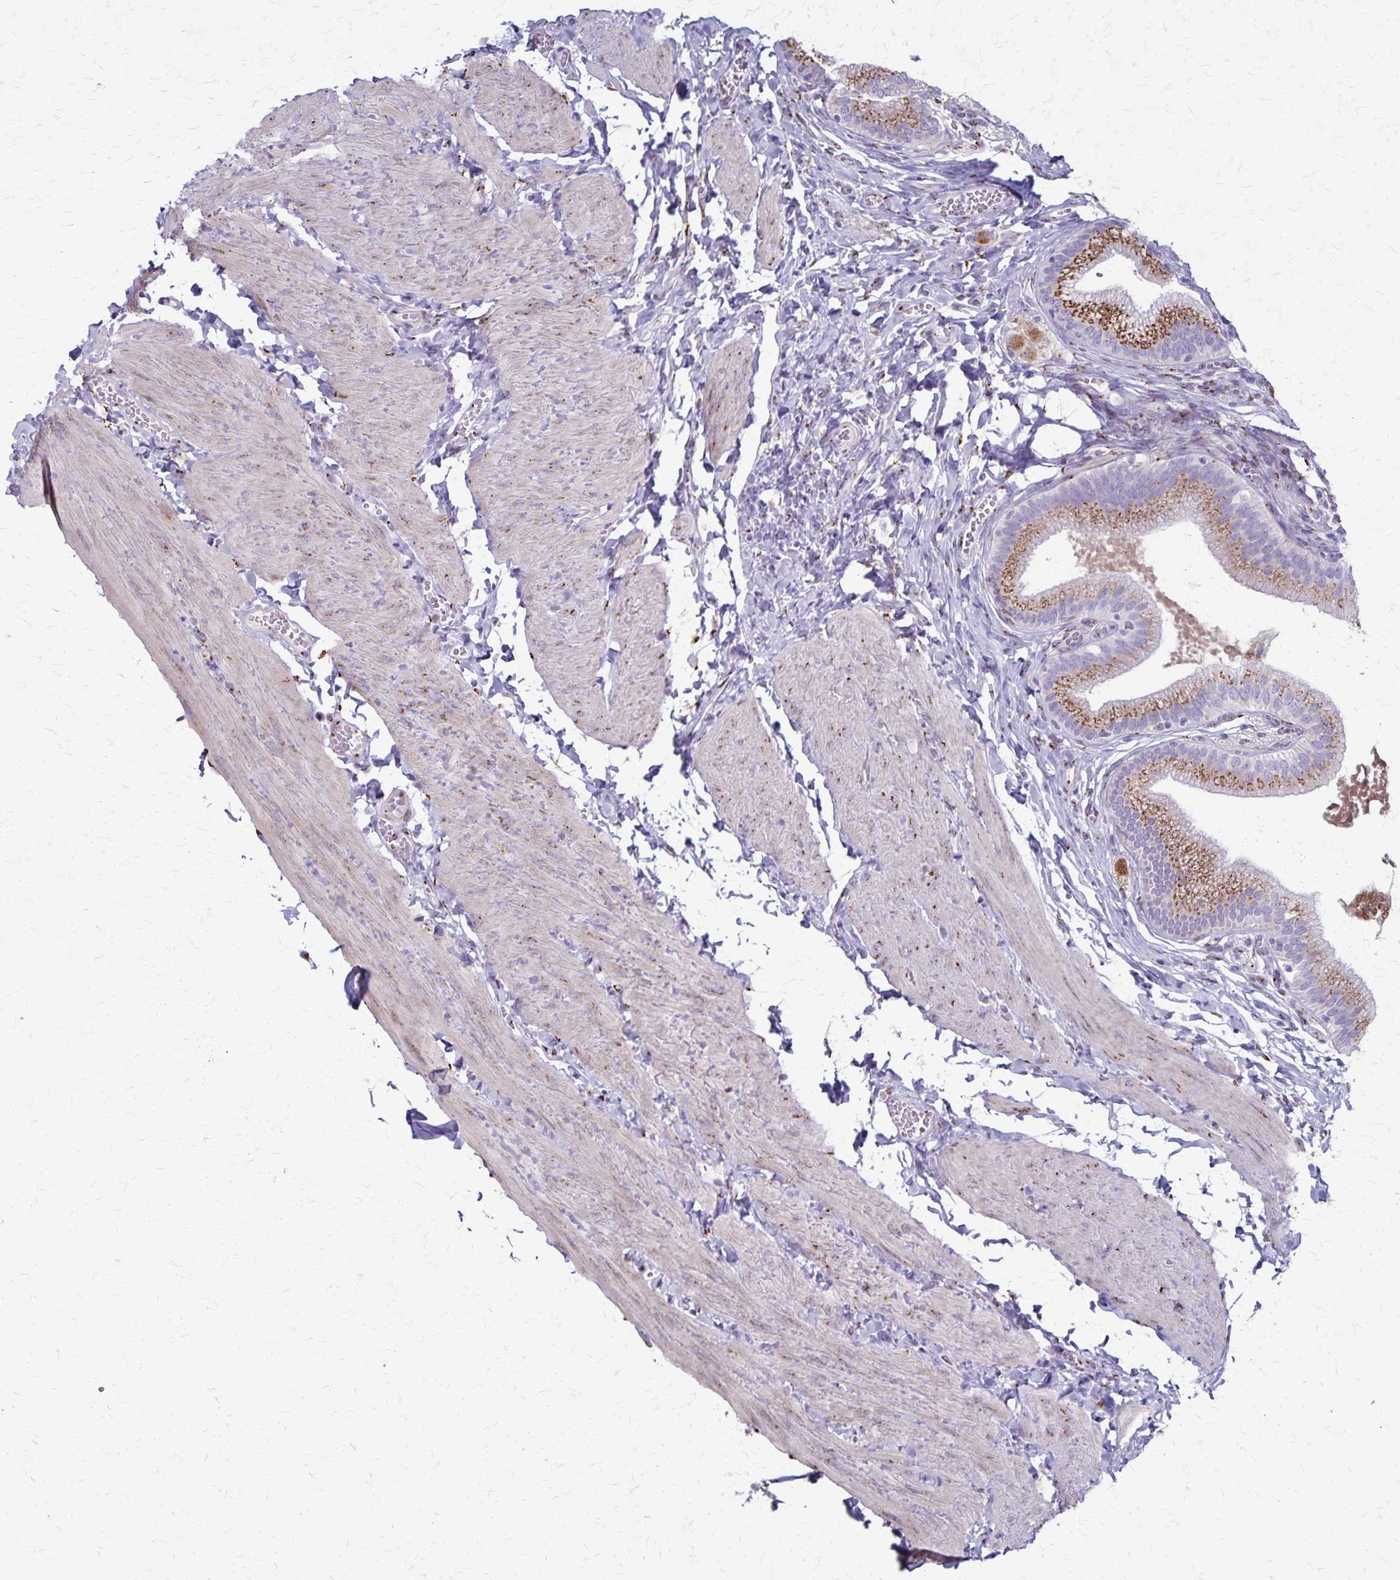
{"staining": {"intensity": "moderate", "quantity": ">75%", "location": "cytoplasmic/membranous"}, "tissue": "gallbladder", "cell_type": "Glandular cells", "image_type": "normal", "snomed": [{"axis": "morphology", "description": "Normal tissue, NOS"}, {"axis": "topography", "description": "Gallbladder"}, {"axis": "topography", "description": "Peripheral nerve tissue"}], "caption": "Immunohistochemistry of benign gallbladder exhibits medium levels of moderate cytoplasmic/membranous expression in about >75% of glandular cells.", "gene": "MCFD2", "patient": {"sex": "male", "age": 17}}